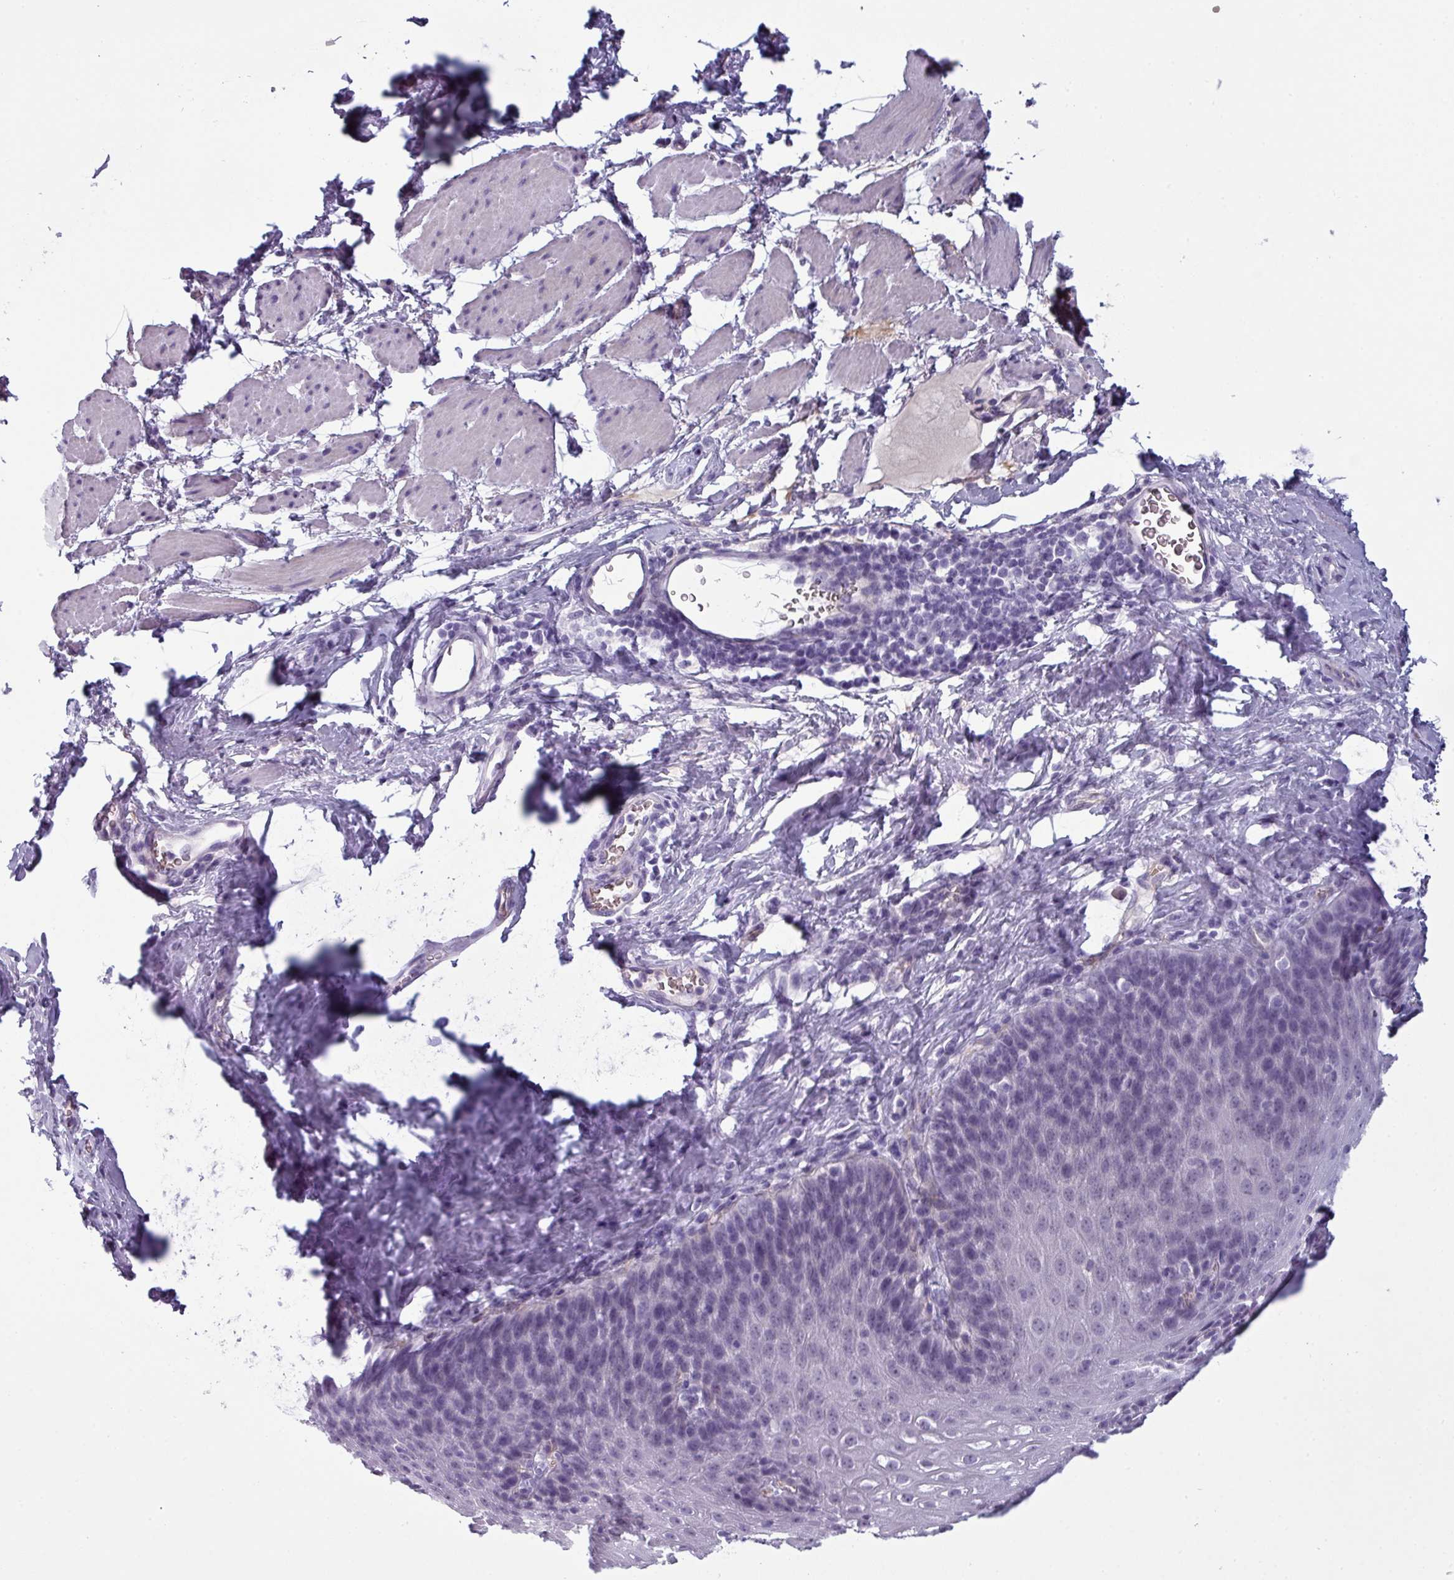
{"staining": {"intensity": "negative", "quantity": "none", "location": "none"}, "tissue": "esophagus", "cell_type": "Squamous epithelial cells", "image_type": "normal", "snomed": [{"axis": "morphology", "description": "Normal tissue, NOS"}, {"axis": "topography", "description": "Esophagus"}], "caption": "Immunohistochemistry photomicrograph of normal esophagus stained for a protein (brown), which demonstrates no expression in squamous epithelial cells.", "gene": "AREL1", "patient": {"sex": "female", "age": 61}}